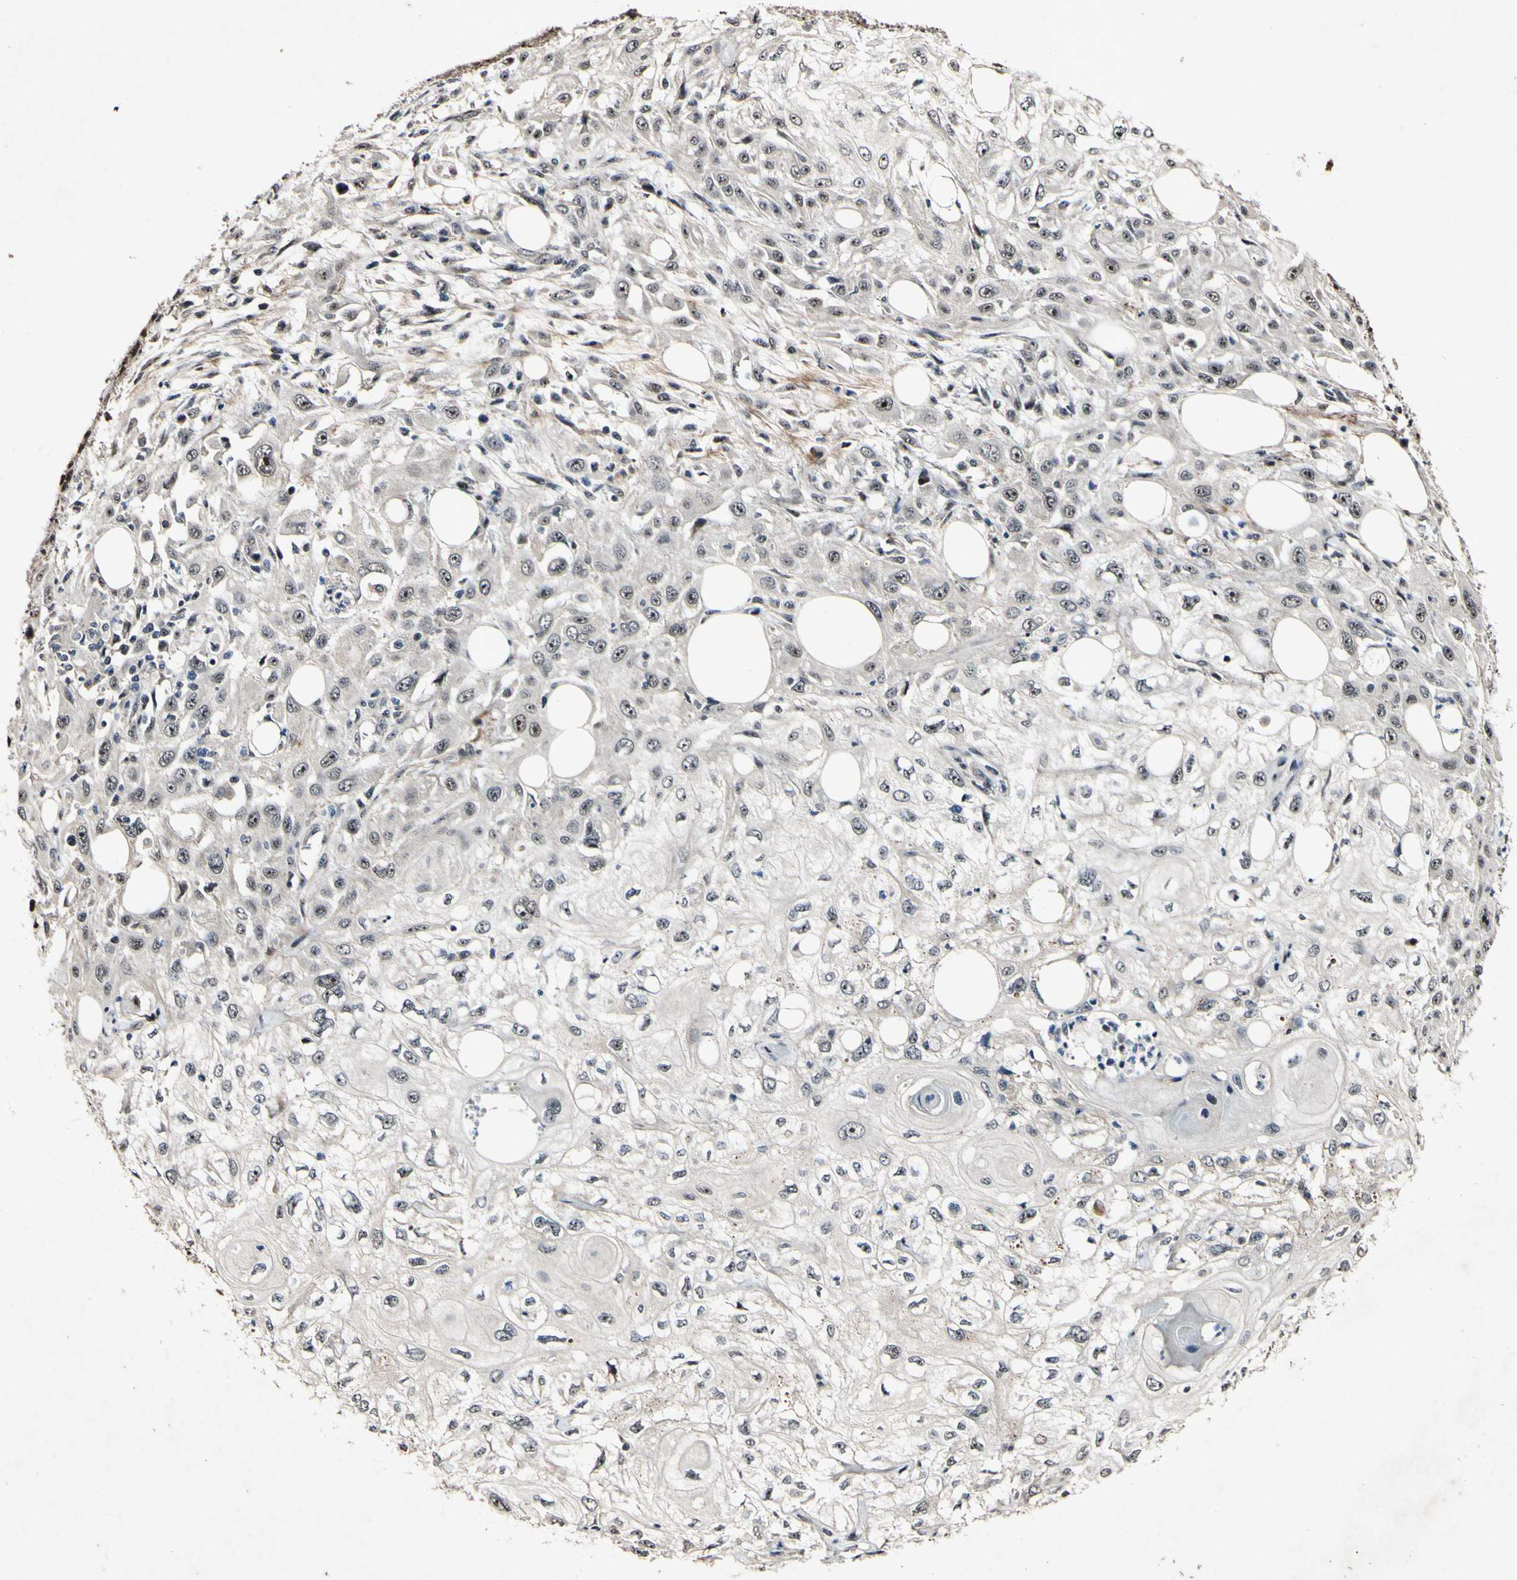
{"staining": {"intensity": "negative", "quantity": "none", "location": "none"}, "tissue": "skin cancer", "cell_type": "Tumor cells", "image_type": "cancer", "snomed": [{"axis": "morphology", "description": "Squamous cell carcinoma, NOS"}, {"axis": "topography", "description": "Skin"}], "caption": "Immunohistochemistry (IHC) of squamous cell carcinoma (skin) demonstrates no staining in tumor cells.", "gene": "POLR2F", "patient": {"sex": "male", "age": 75}}